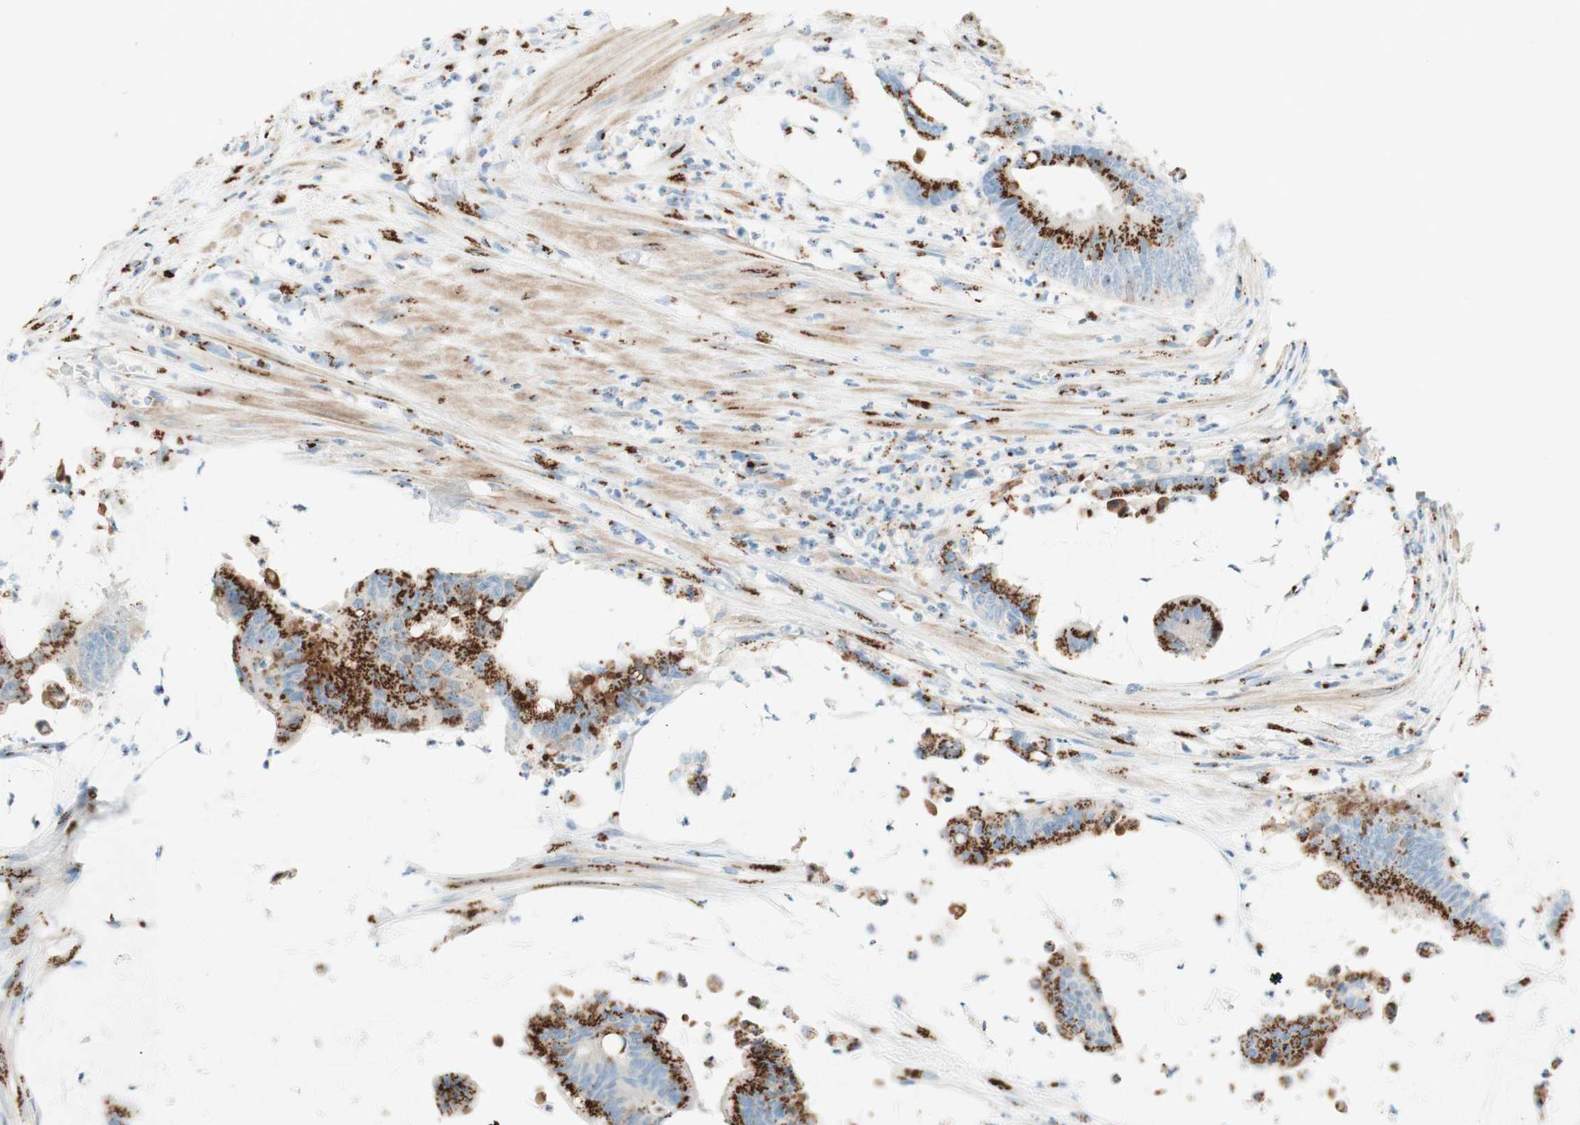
{"staining": {"intensity": "strong", "quantity": ">75%", "location": "cytoplasmic/membranous"}, "tissue": "colorectal cancer", "cell_type": "Tumor cells", "image_type": "cancer", "snomed": [{"axis": "morphology", "description": "Adenocarcinoma, NOS"}, {"axis": "topography", "description": "Rectum"}], "caption": "Brown immunohistochemical staining in human colorectal cancer (adenocarcinoma) displays strong cytoplasmic/membranous expression in approximately >75% of tumor cells.", "gene": "GOLGB1", "patient": {"sex": "female", "age": 66}}